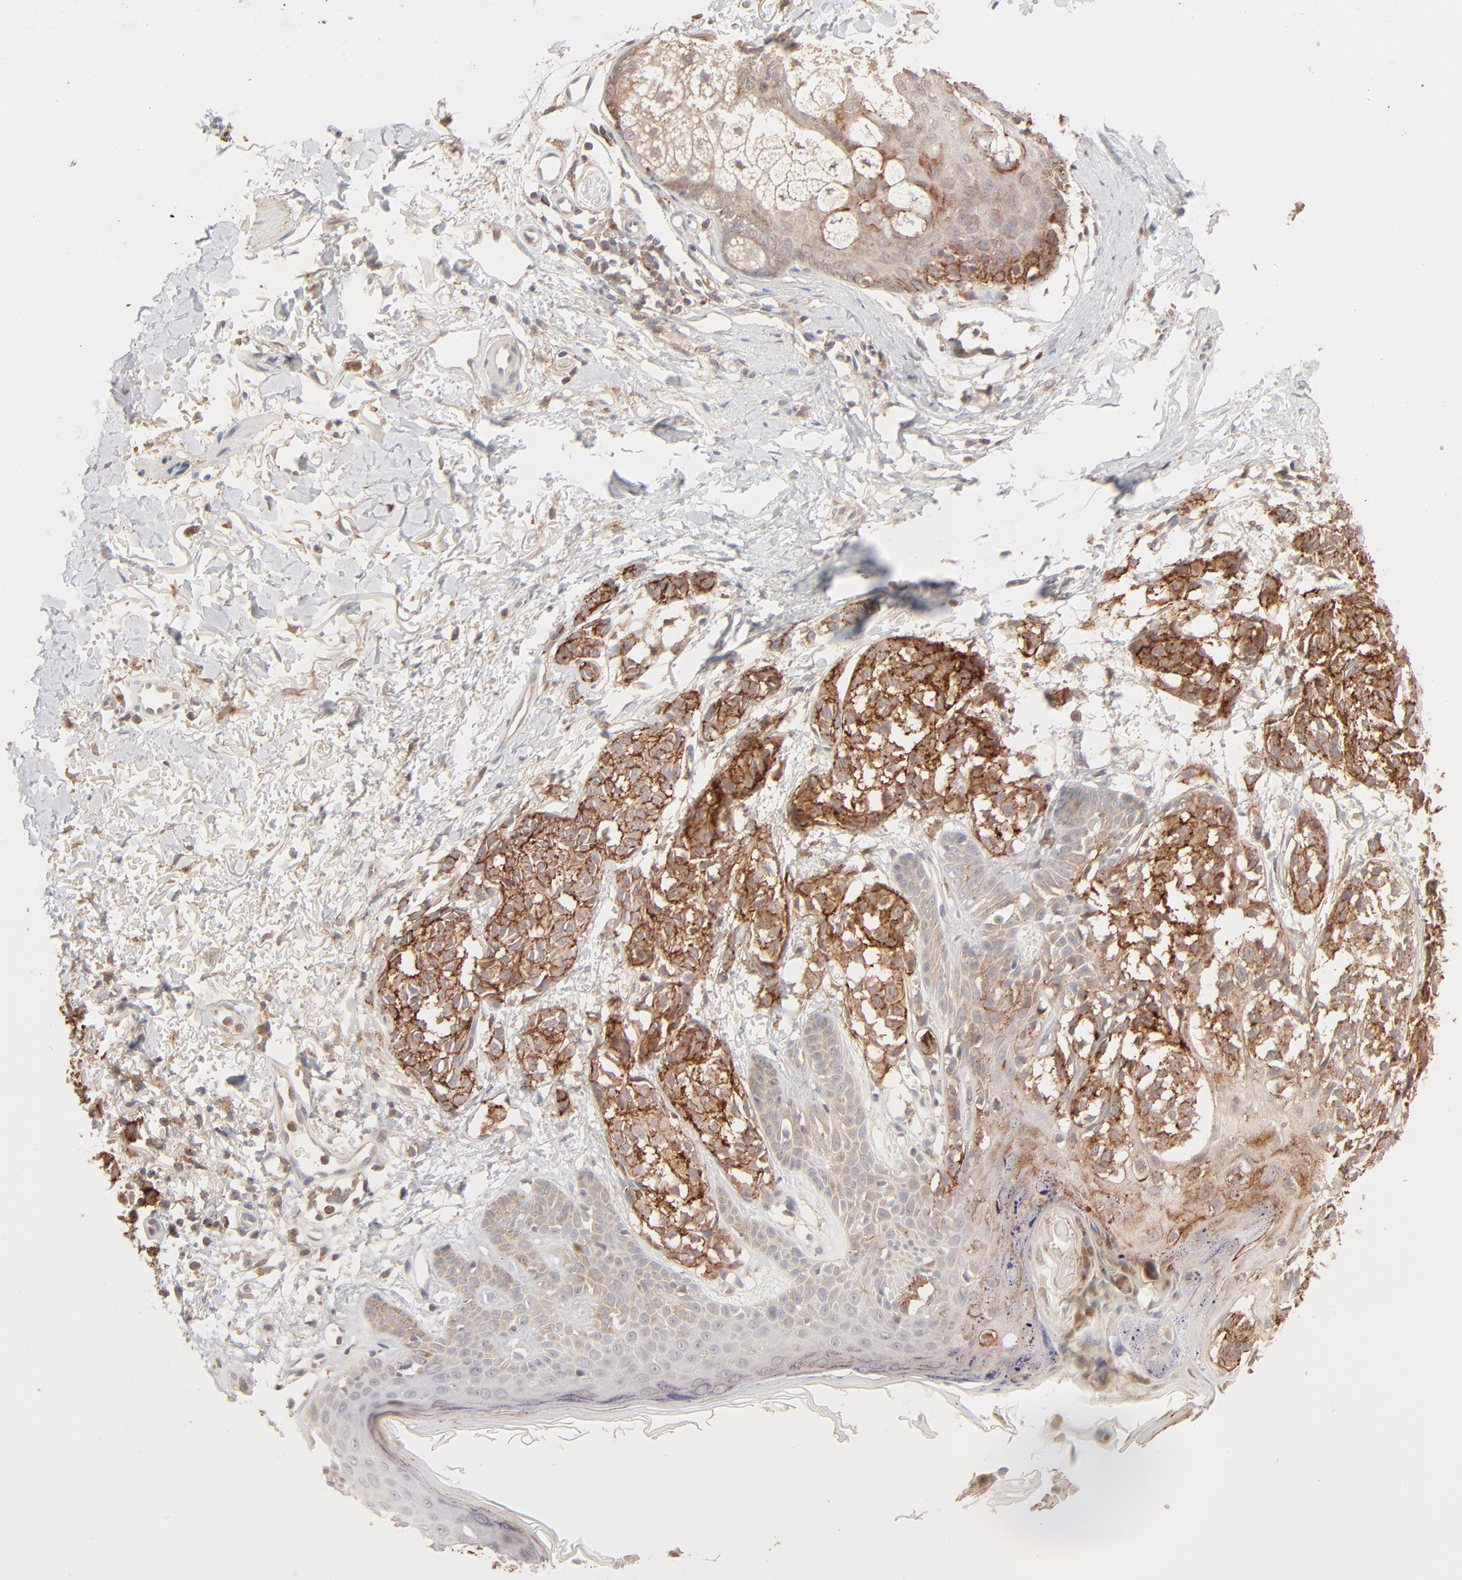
{"staining": {"intensity": "strong", "quantity": ">75%", "location": "cytoplasmic/membranous"}, "tissue": "melanoma", "cell_type": "Tumor cells", "image_type": "cancer", "snomed": [{"axis": "morphology", "description": "Malignant melanoma, NOS"}, {"axis": "topography", "description": "Skin"}], "caption": "High-magnification brightfield microscopy of malignant melanoma stained with DAB (brown) and counterstained with hematoxylin (blue). tumor cells exhibit strong cytoplasmic/membranous expression is present in about>75% of cells. (IHC, brightfield microscopy, high magnification).", "gene": "CSPG4", "patient": {"sex": "male", "age": 76}}